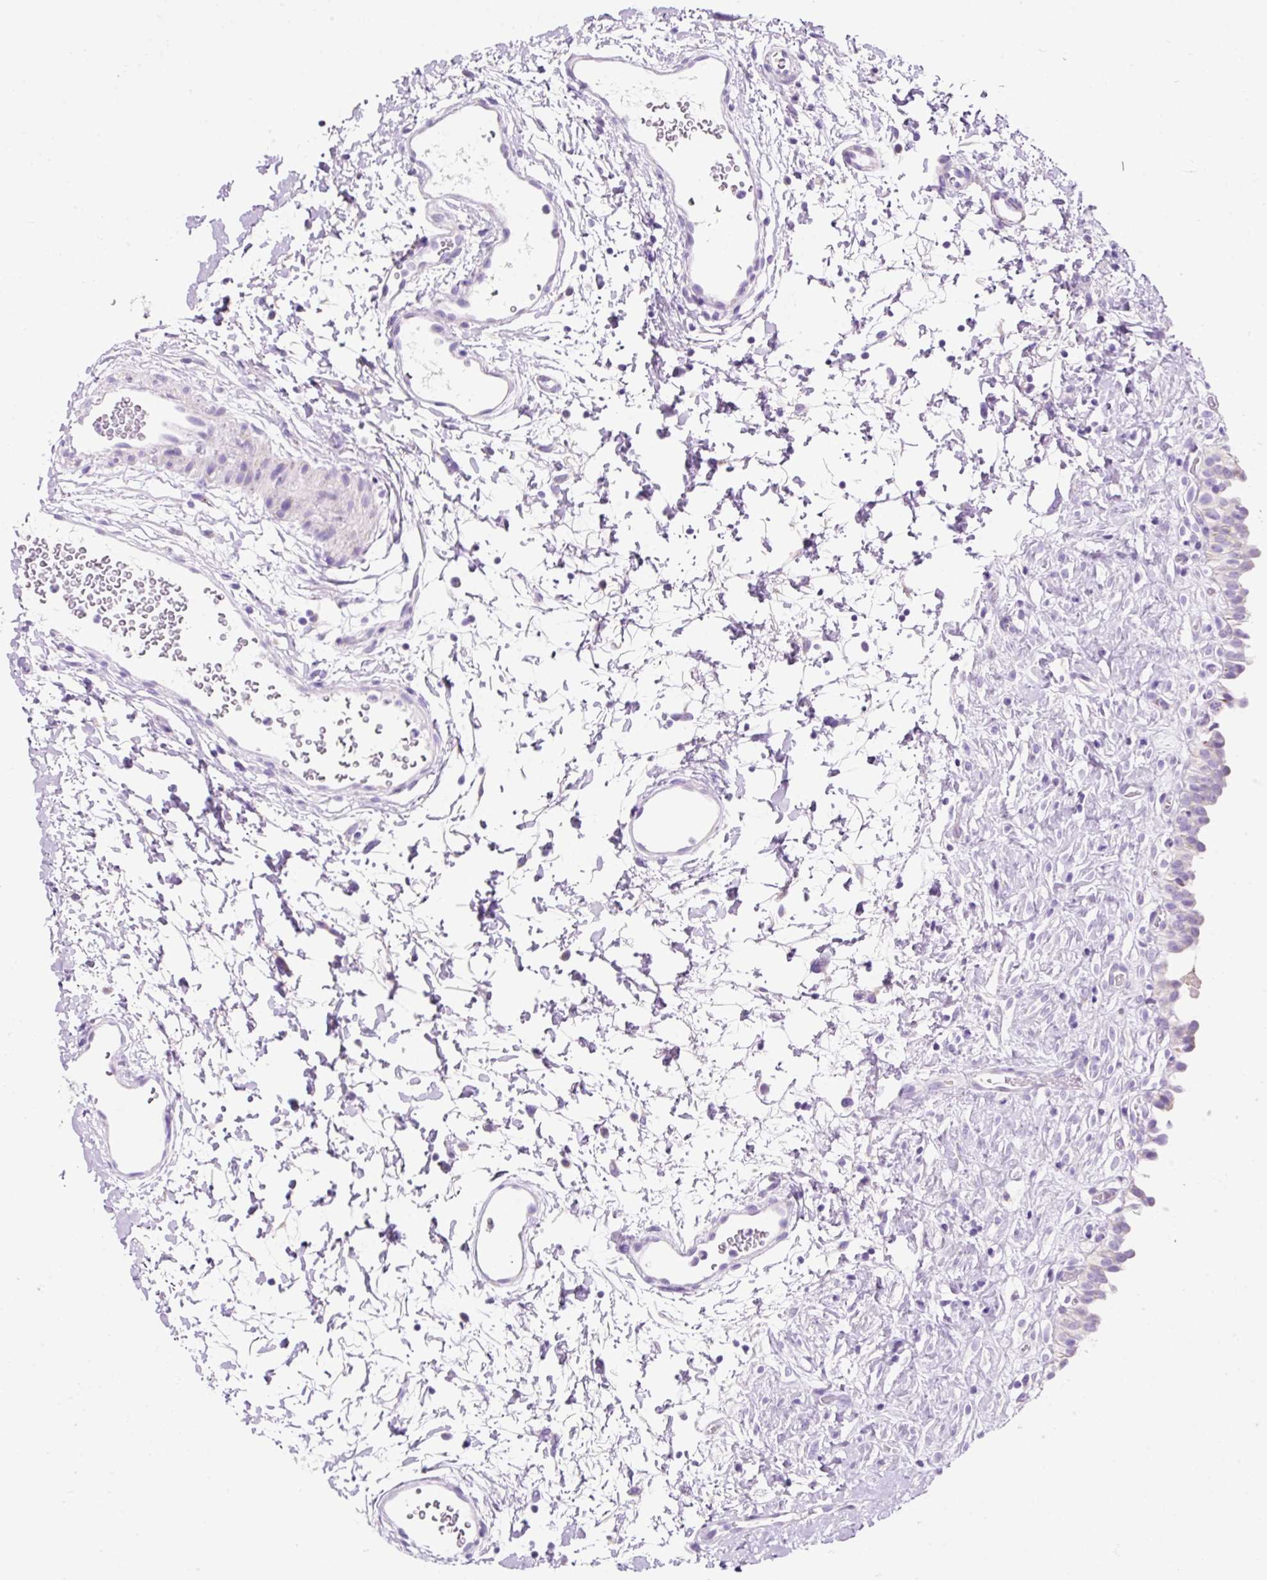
{"staining": {"intensity": "moderate", "quantity": "25%-75%", "location": "cytoplasmic/membranous"}, "tissue": "urinary bladder", "cell_type": "Urothelial cells", "image_type": "normal", "snomed": [{"axis": "morphology", "description": "Normal tissue, NOS"}, {"axis": "topography", "description": "Urinary bladder"}], "caption": "Urinary bladder stained for a protein (brown) reveals moderate cytoplasmic/membranous positive staining in about 25%-75% of urothelial cells.", "gene": "PLPP2", "patient": {"sex": "male", "age": 51}}